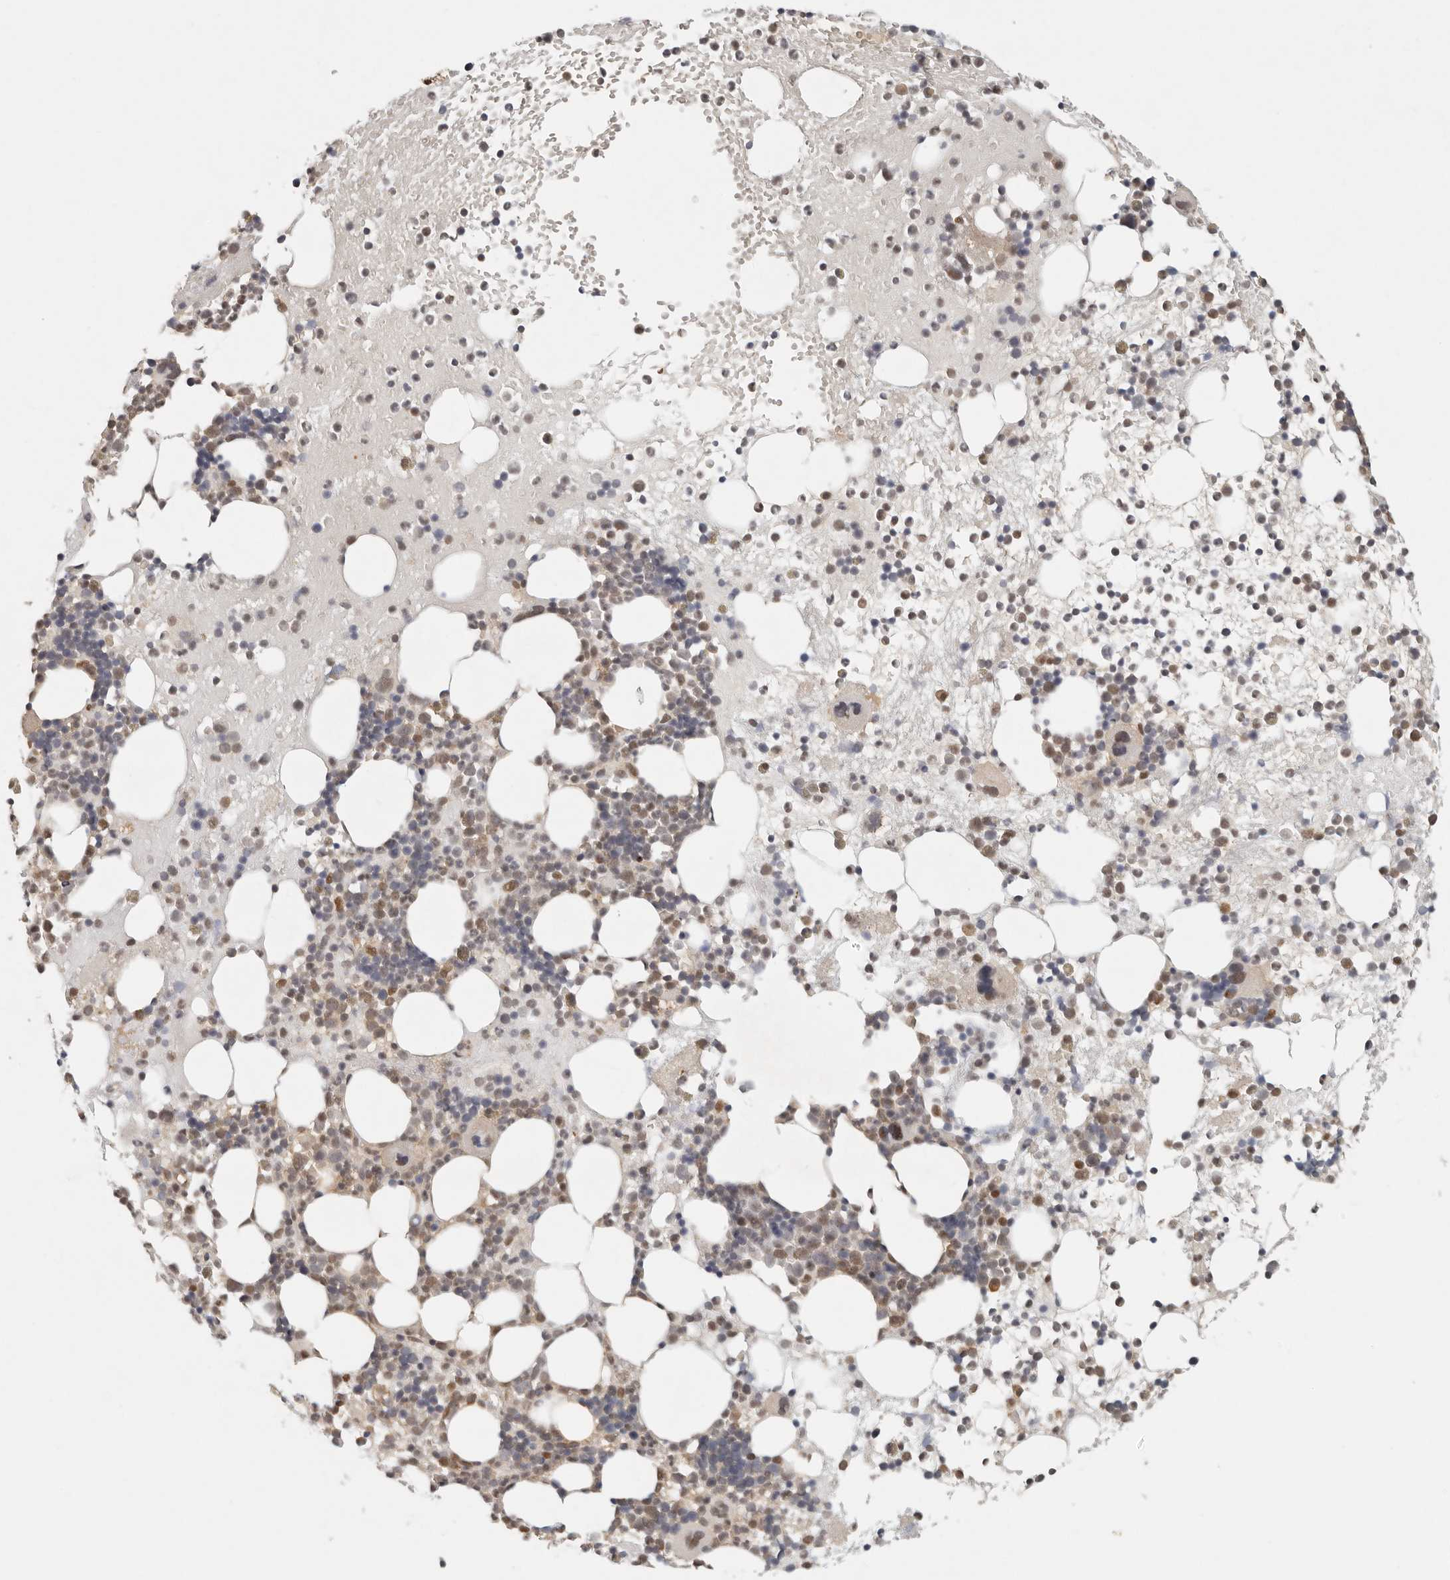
{"staining": {"intensity": "moderate", "quantity": "25%-75%", "location": "cytoplasmic/membranous,nuclear"}, "tissue": "bone marrow", "cell_type": "Hematopoietic cells", "image_type": "normal", "snomed": [{"axis": "morphology", "description": "Normal tissue, NOS"}, {"axis": "topography", "description": "Bone marrow"}], "caption": "High-power microscopy captured an immunohistochemistry micrograph of normal bone marrow, revealing moderate cytoplasmic/membranous,nuclear expression in approximately 25%-75% of hematopoietic cells. (DAB (3,3'-diaminobenzidine) IHC with brightfield microscopy, high magnification).", "gene": "PSMA5", "patient": {"sex": "female", "age": 57}}